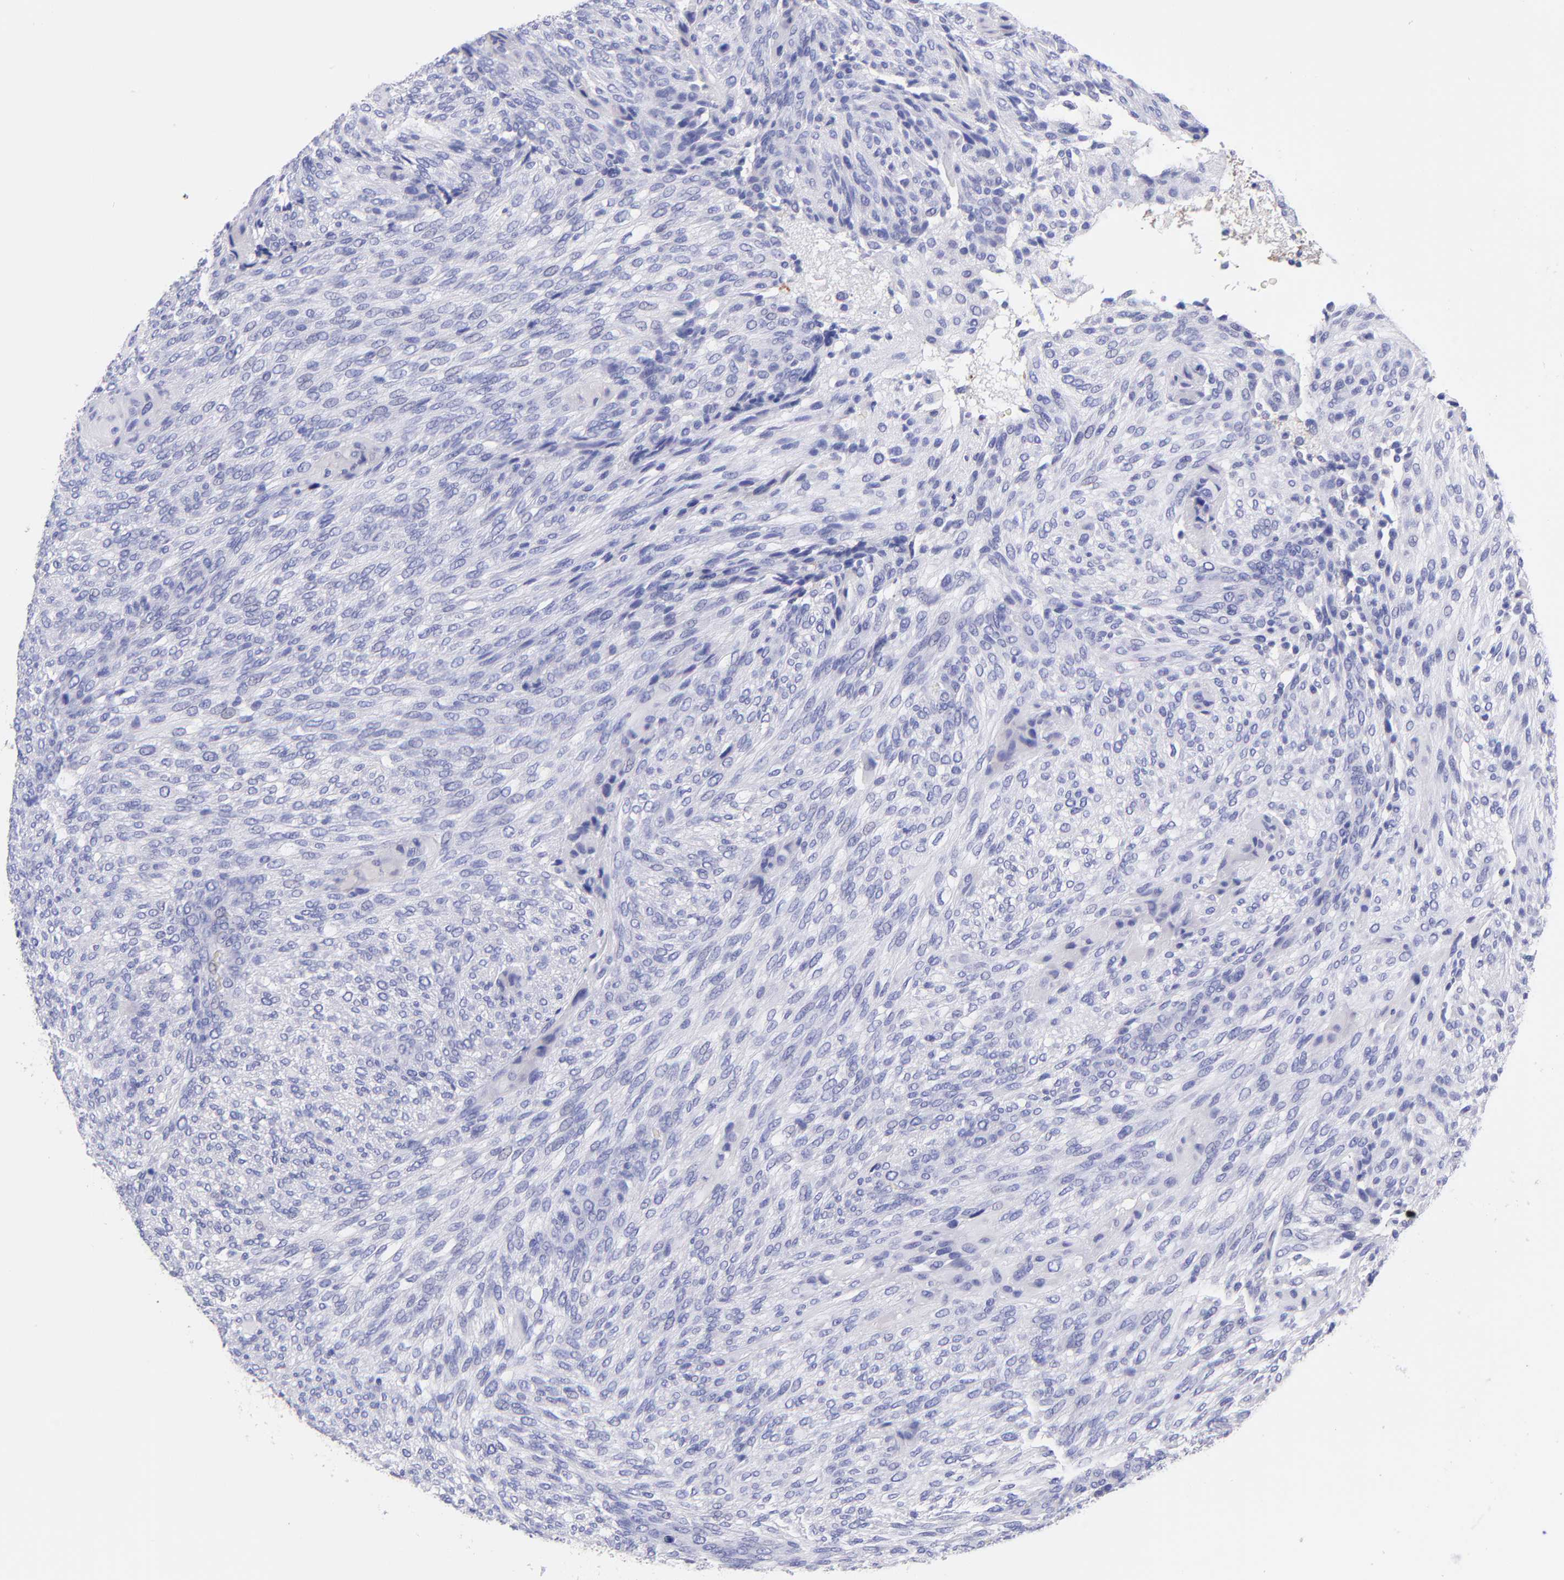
{"staining": {"intensity": "negative", "quantity": "none", "location": "none"}, "tissue": "glioma", "cell_type": "Tumor cells", "image_type": "cancer", "snomed": [{"axis": "morphology", "description": "Glioma, malignant, High grade"}, {"axis": "topography", "description": "Cerebral cortex"}], "caption": "This is a image of immunohistochemistry staining of glioma, which shows no expression in tumor cells.", "gene": "RAB3B", "patient": {"sex": "female", "age": 55}}